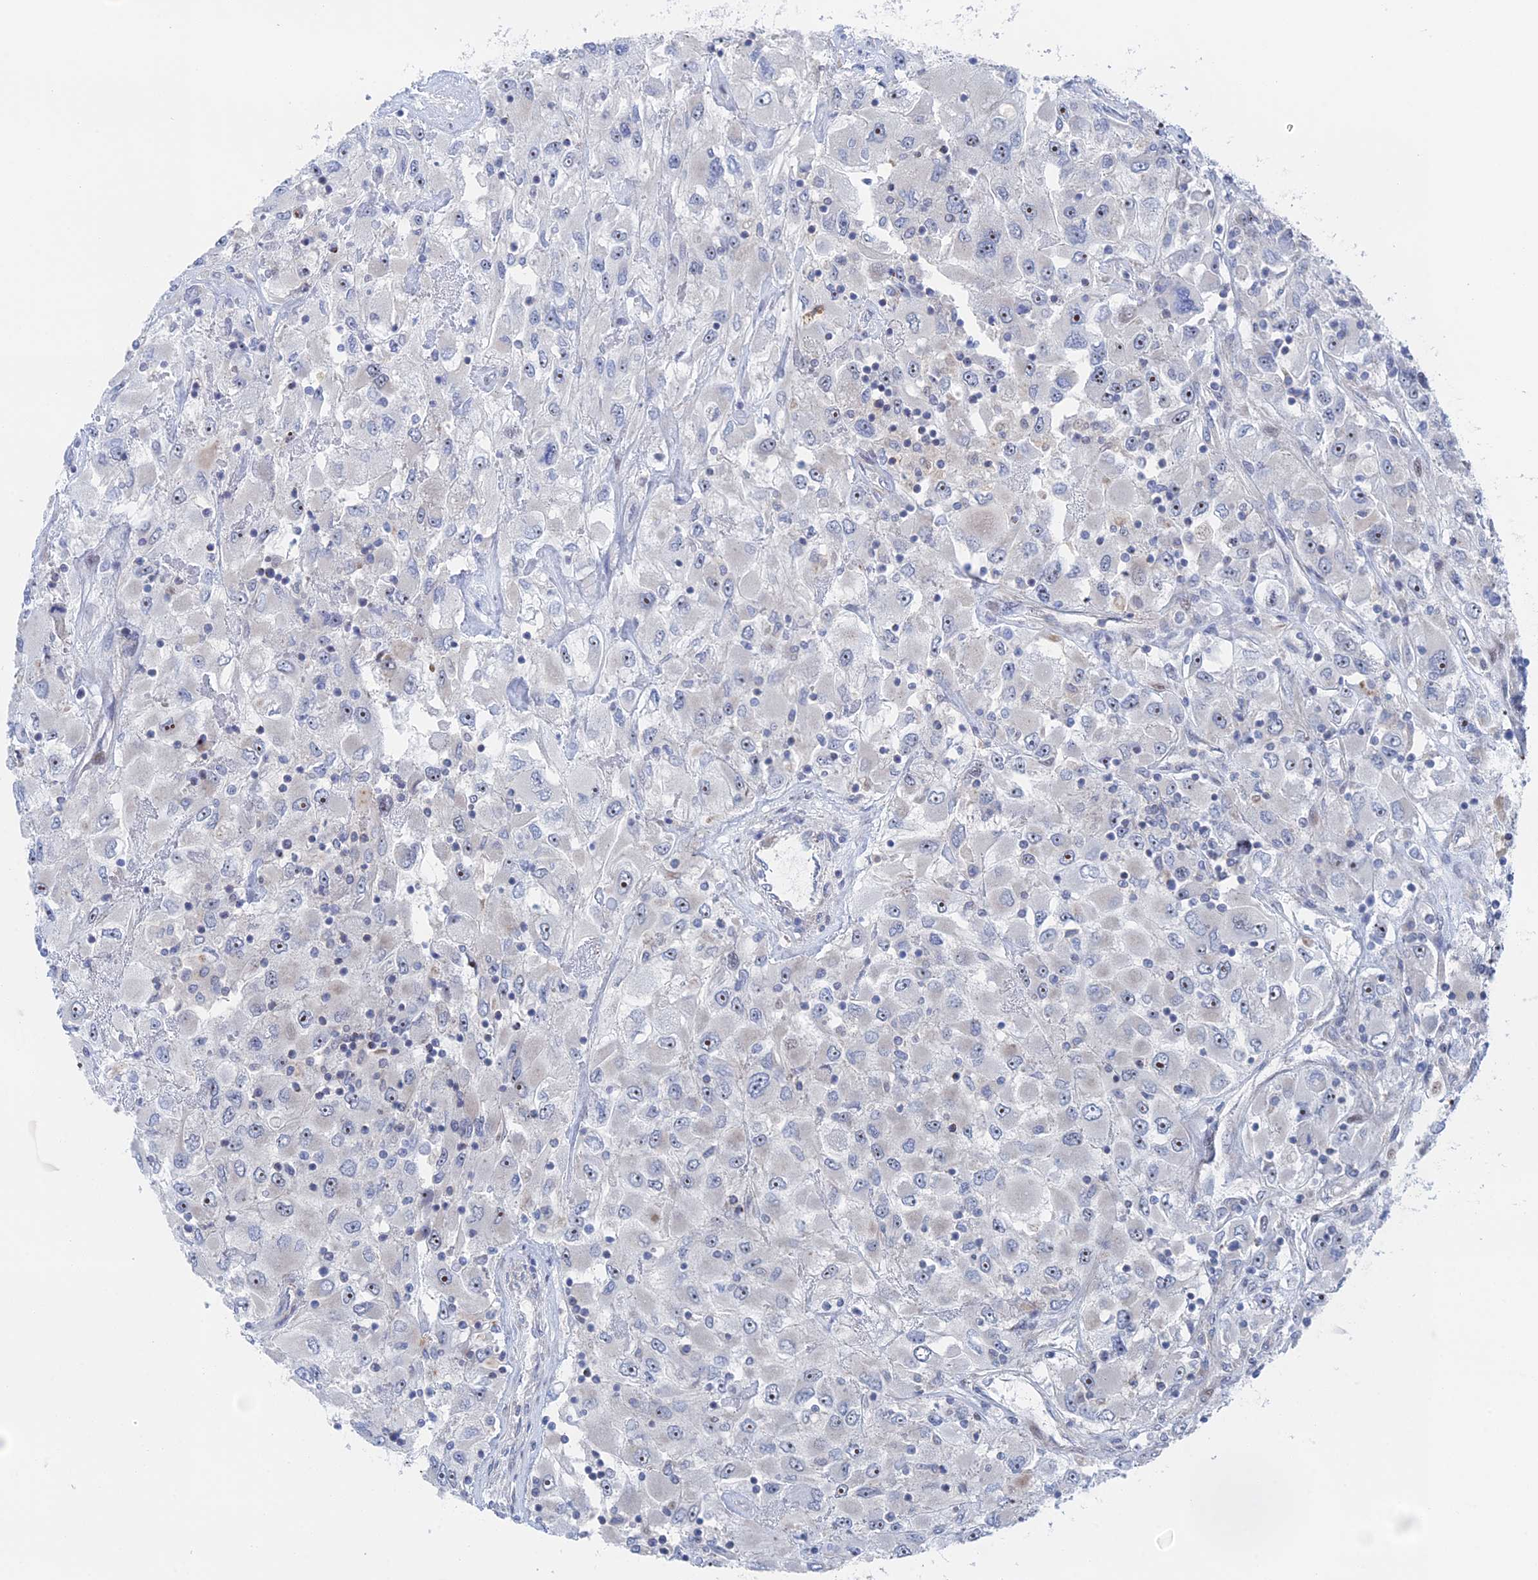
{"staining": {"intensity": "weak", "quantity": "25%-75%", "location": "nuclear"}, "tissue": "renal cancer", "cell_type": "Tumor cells", "image_type": "cancer", "snomed": [{"axis": "morphology", "description": "Adenocarcinoma, NOS"}, {"axis": "topography", "description": "Kidney"}], "caption": "Protein staining exhibits weak nuclear positivity in approximately 25%-75% of tumor cells in adenocarcinoma (renal).", "gene": "IL7", "patient": {"sex": "female", "age": 52}}